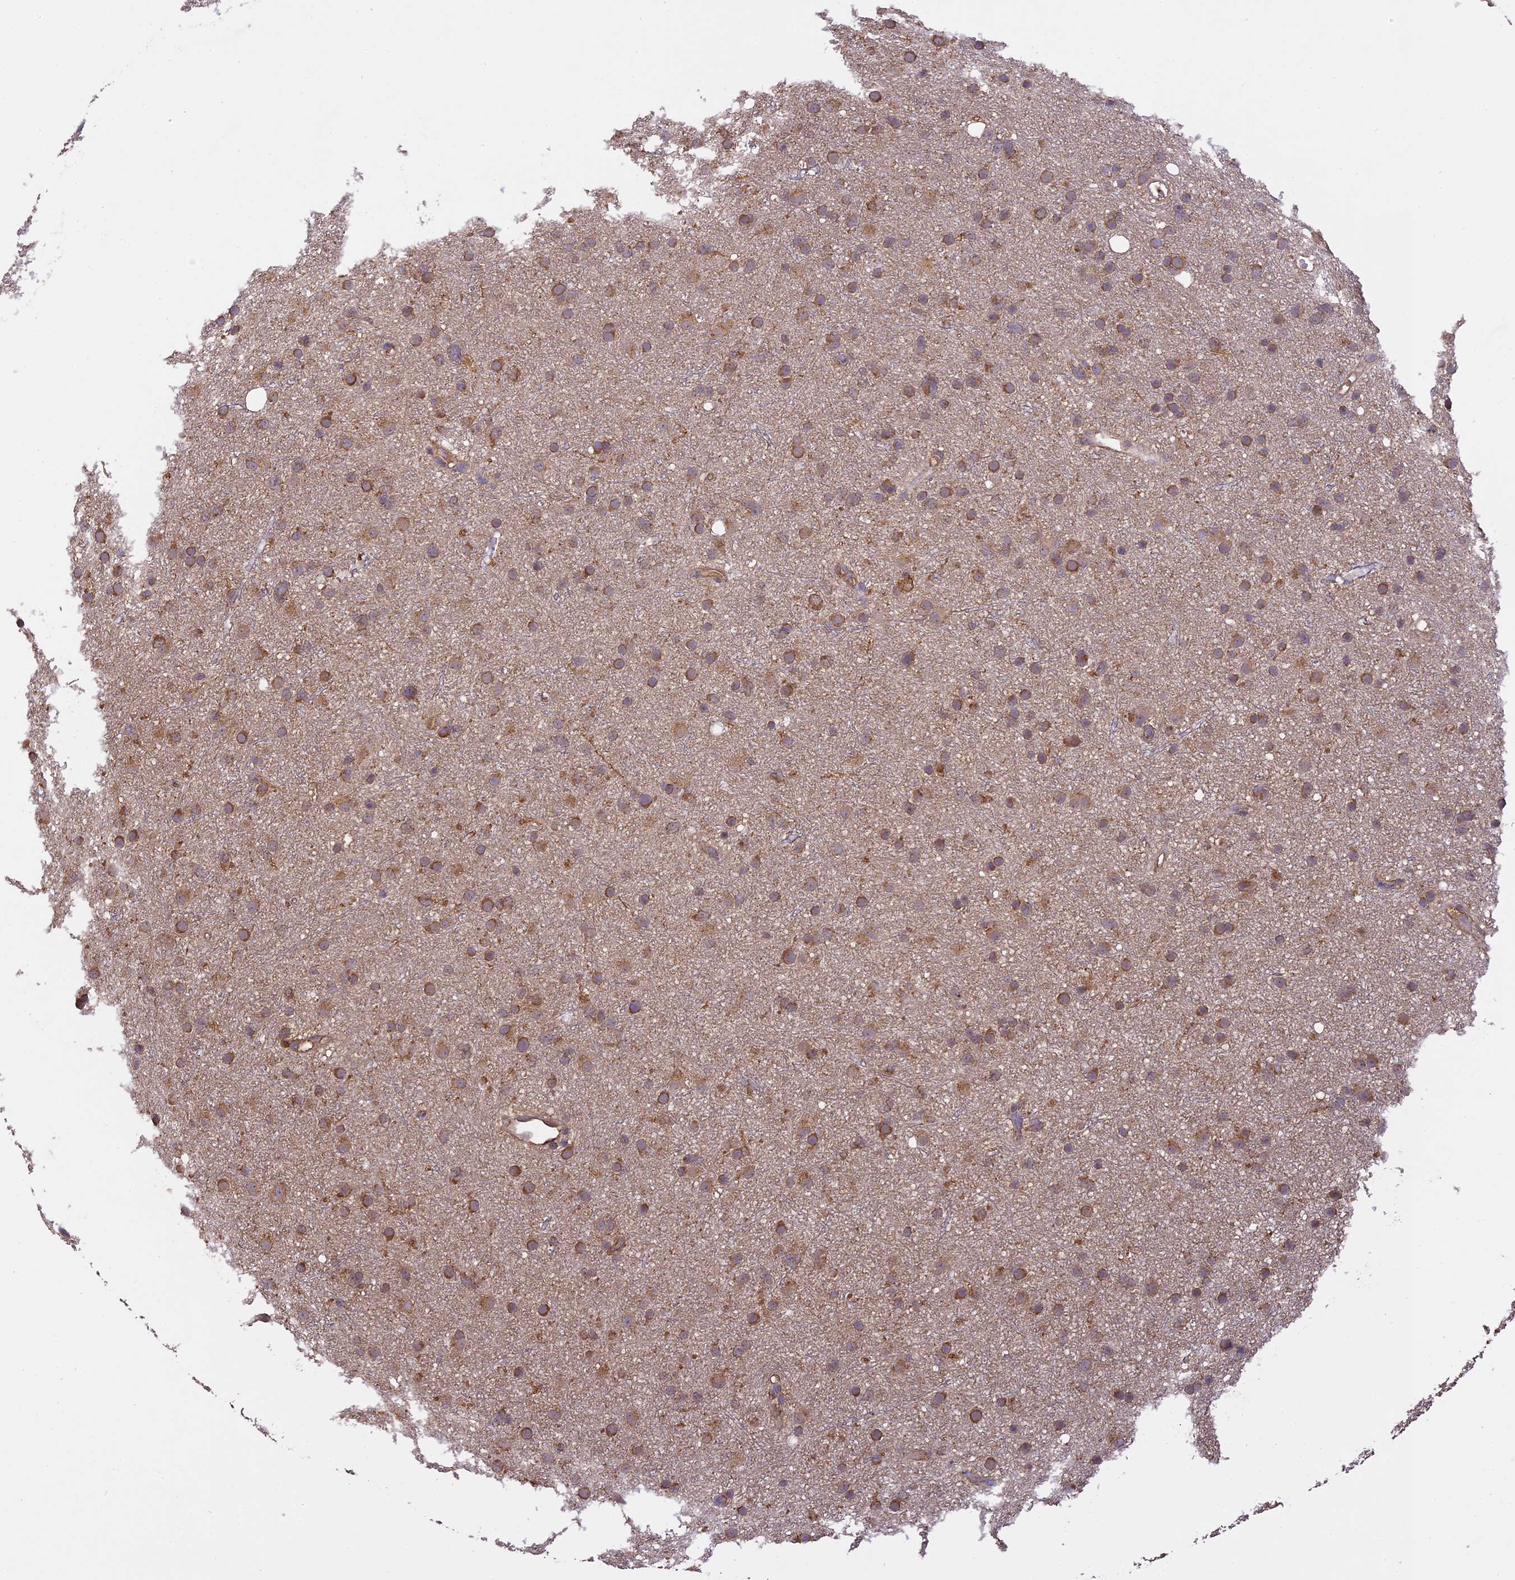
{"staining": {"intensity": "moderate", "quantity": ">75%", "location": "cytoplasmic/membranous"}, "tissue": "glioma", "cell_type": "Tumor cells", "image_type": "cancer", "snomed": [{"axis": "morphology", "description": "Glioma, malignant, Low grade"}, {"axis": "topography", "description": "Cerebral cortex"}], "caption": "IHC histopathology image of human malignant low-grade glioma stained for a protein (brown), which demonstrates medium levels of moderate cytoplasmic/membranous expression in about >75% of tumor cells.", "gene": "ARHGAP19", "patient": {"sex": "female", "age": 39}}